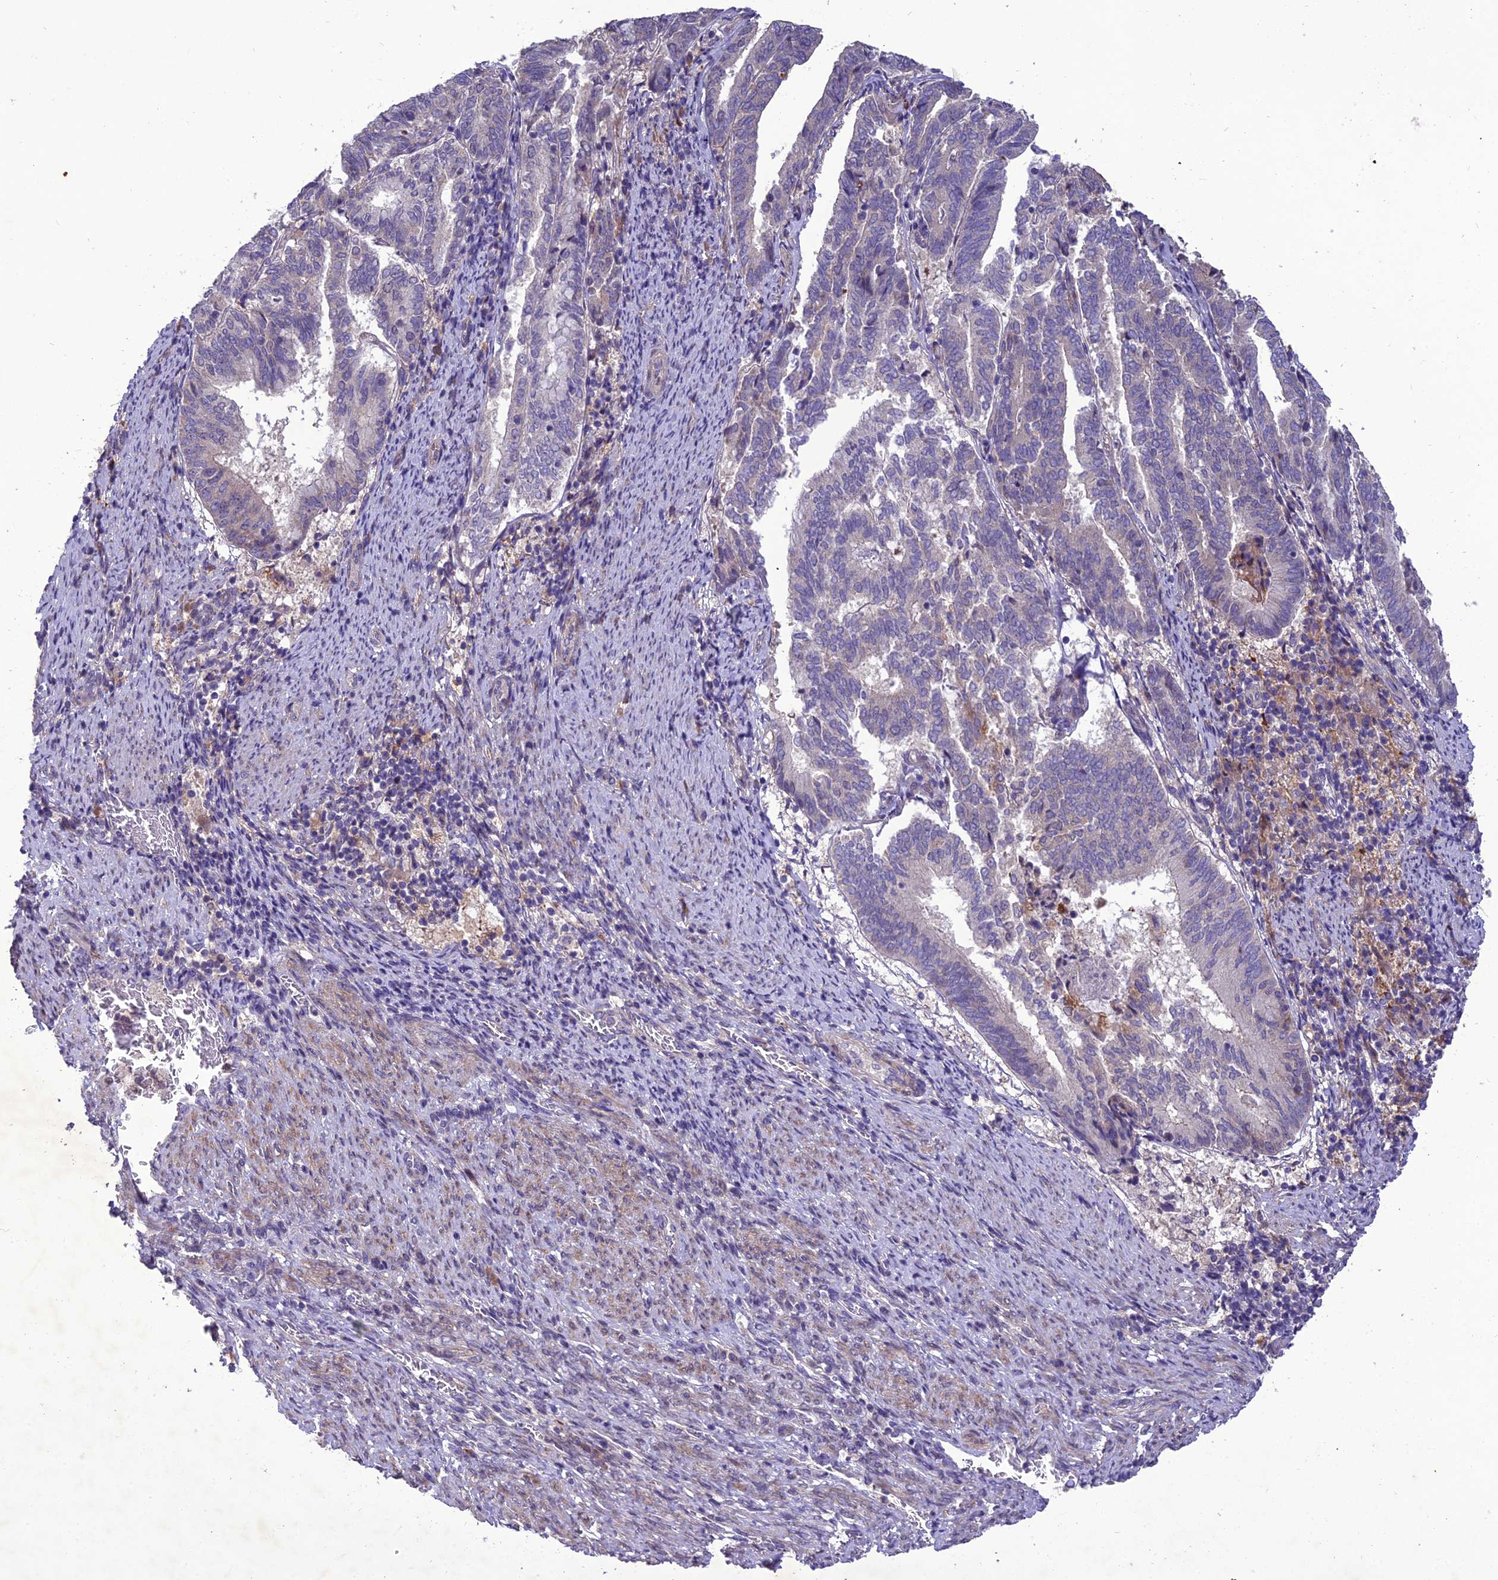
{"staining": {"intensity": "negative", "quantity": "none", "location": "none"}, "tissue": "endometrial cancer", "cell_type": "Tumor cells", "image_type": "cancer", "snomed": [{"axis": "morphology", "description": "Adenocarcinoma, NOS"}, {"axis": "topography", "description": "Endometrium"}], "caption": "Immunohistochemistry (IHC) histopathology image of neoplastic tissue: human endometrial adenocarcinoma stained with DAB reveals no significant protein positivity in tumor cells.", "gene": "CENPL", "patient": {"sex": "female", "age": 80}}